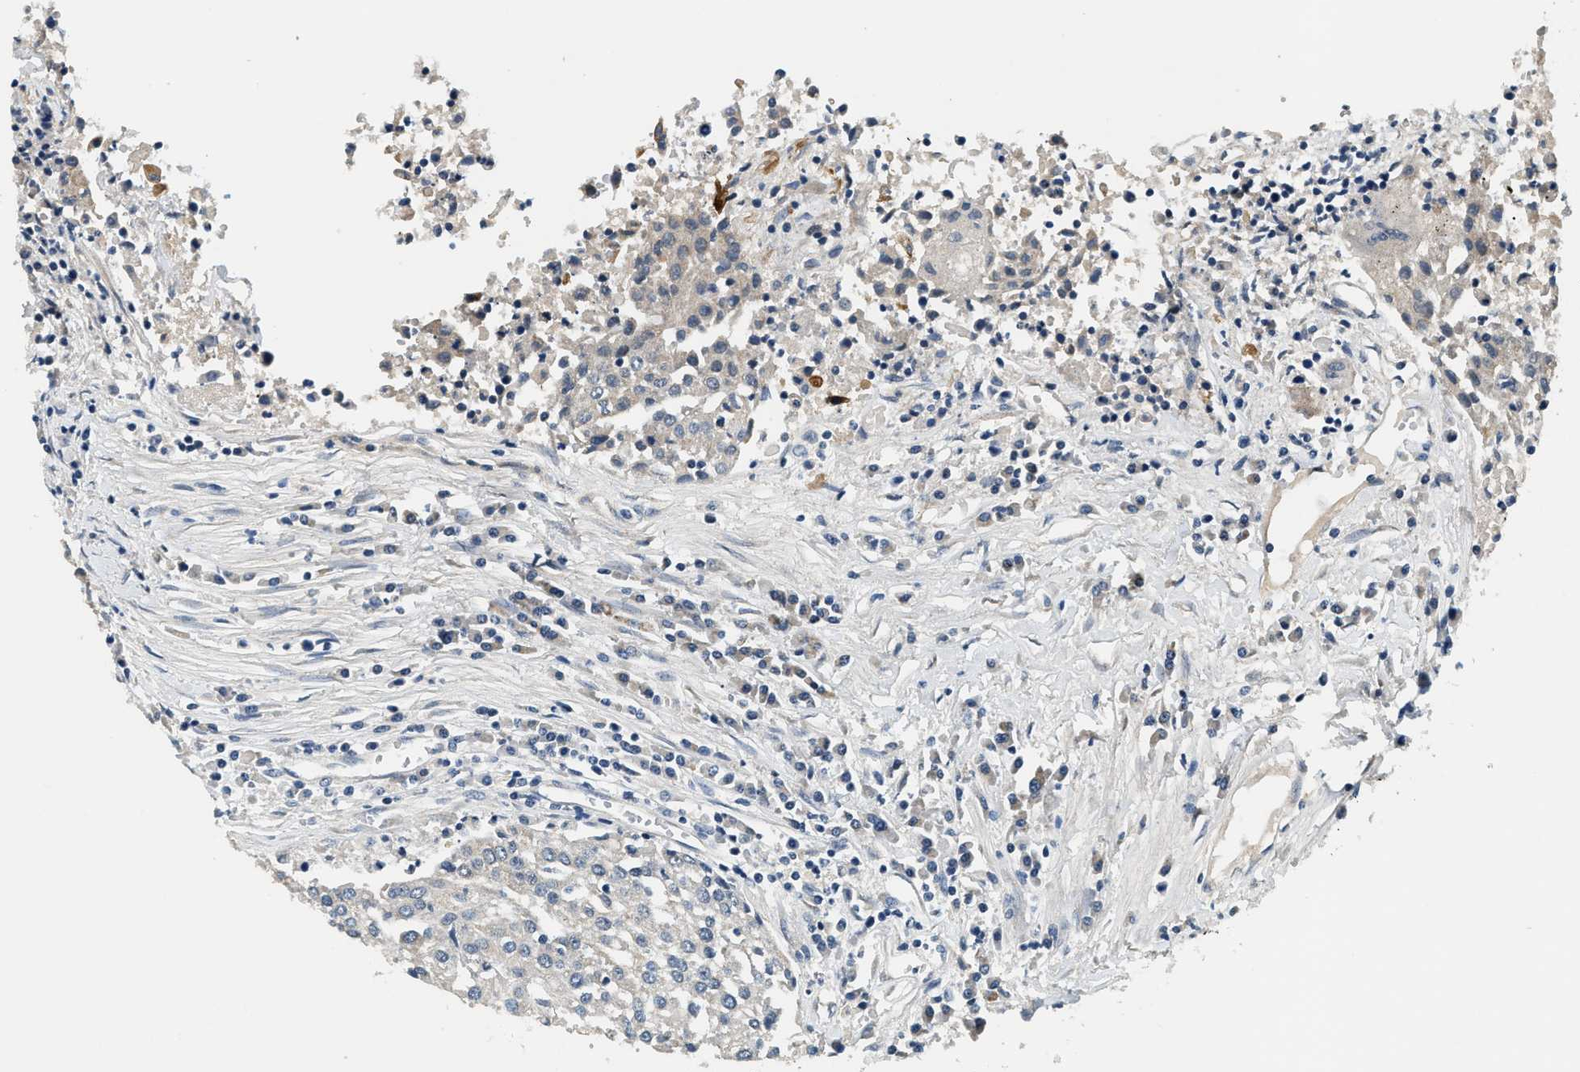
{"staining": {"intensity": "negative", "quantity": "none", "location": "none"}, "tissue": "urothelial cancer", "cell_type": "Tumor cells", "image_type": "cancer", "snomed": [{"axis": "morphology", "description": "Urothelial carcinoma, High grade"}, {"axis": "topography", "description": "Urinary bladder"}], "caption": "Immunohistochemistry histopathology image of high-grade urothelial carcinoma stained for a protein (brown), which displays no staining in tumor cells.", "gene": "YAE1", "patient": {"sex": "female", "age": 85}}